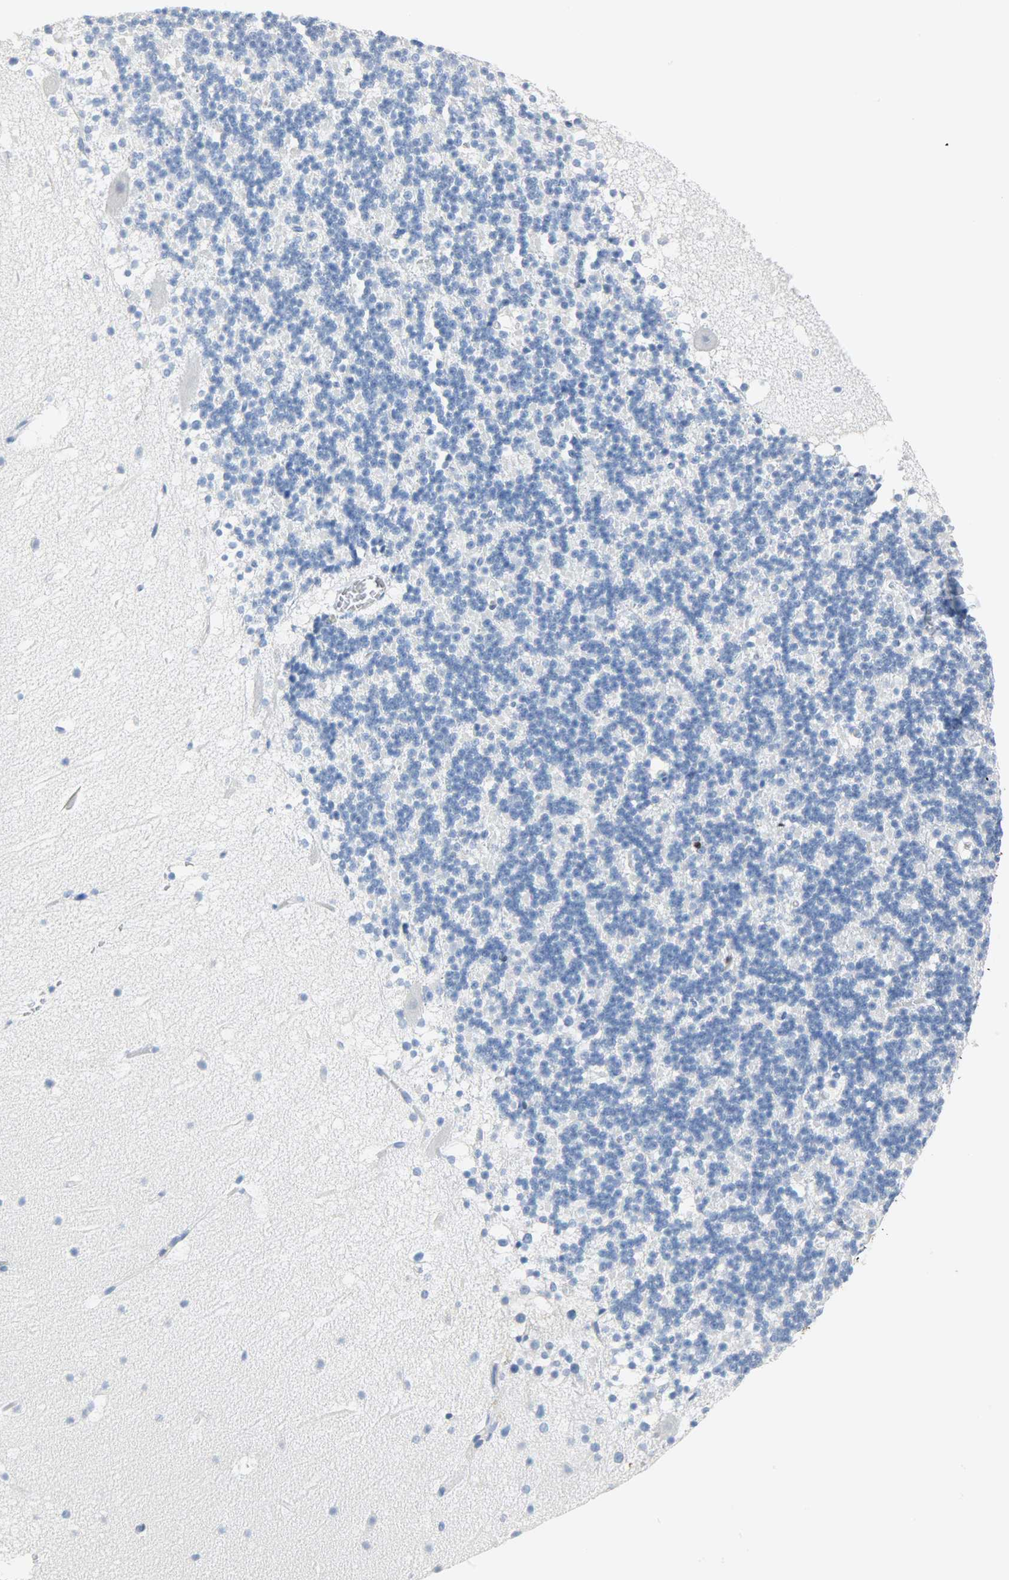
{"staining": {"intensity": "negative", "quantity": "none", "location": "none"}, "tissue": "cerebellum", "cell_type": "Cells in granular layer", "image_type": "normal", "snomed": [{"axis": "morphology", "description": "Normal tissue, NOS"}, {"axis": "topography", "description": "Cerebellum"}], "caption": "IHC micrograph of unremarkable human cerebellum stained for a protein (brown), which exhibits no staining in cells in granular layer.", "gene": "CA3", "patient": {"sex": "male", "age": 45}}